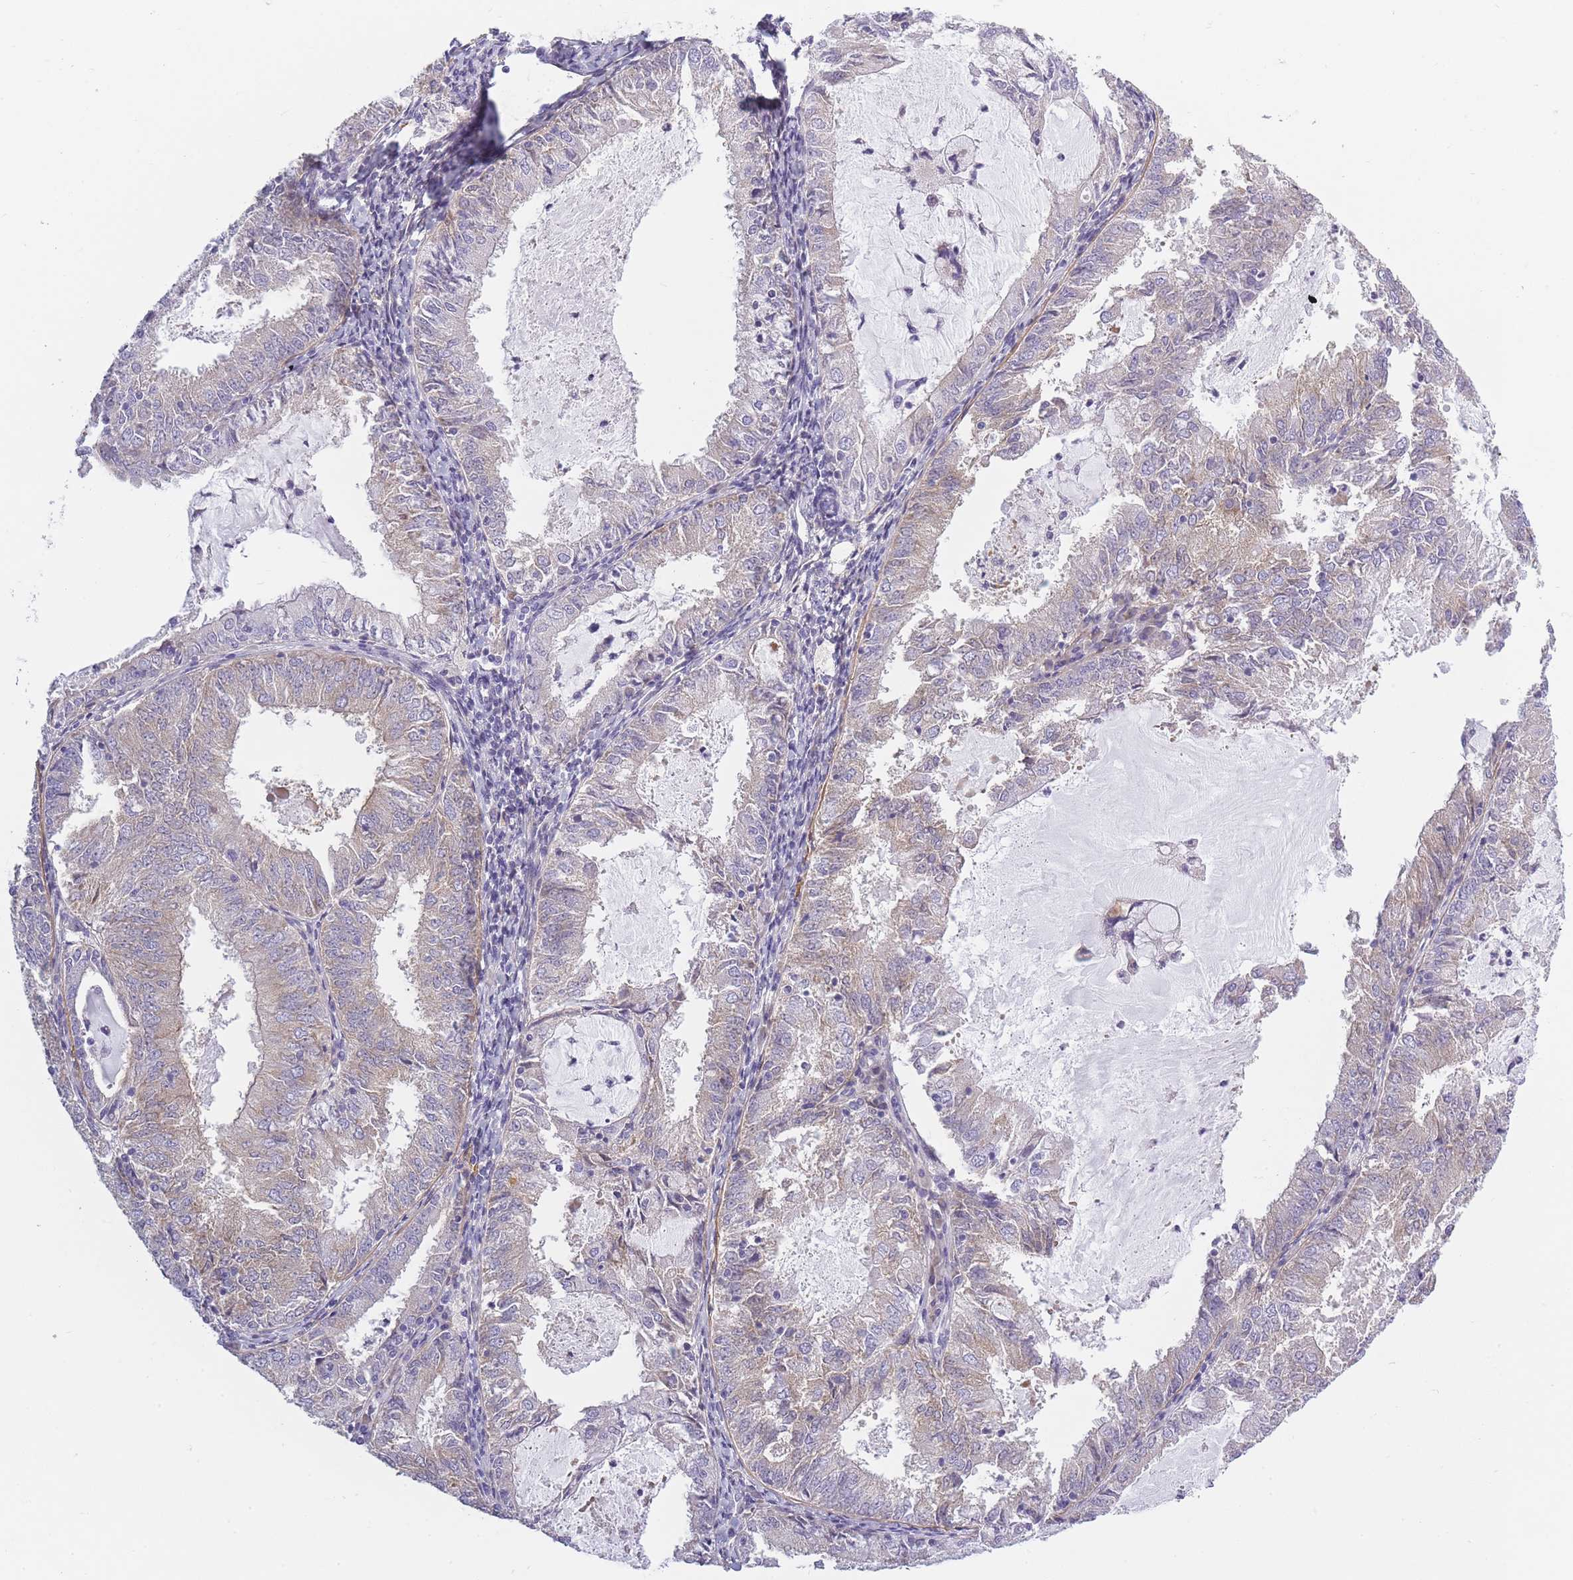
{"staining": {"intensity": "negative", "quantity": "none", "location": "none"}, "tissue": "endometrial cancer", "cell_type": "Tumor cells", "image_type": "cancer", "snomed": [{"axis": "morphology", "description": "Adenocarcinoma, NOS"}, {"axis": "topography", "description": "Endometrium"}], "caption": "Tumor cells are negative for brown protein staining in endometrial adenocarcinoma. (DAB immunohistochemistry with hematoxylin counter stain).", "gene": "AP3M2", "patient": {"sex": "female", "age": 57}}